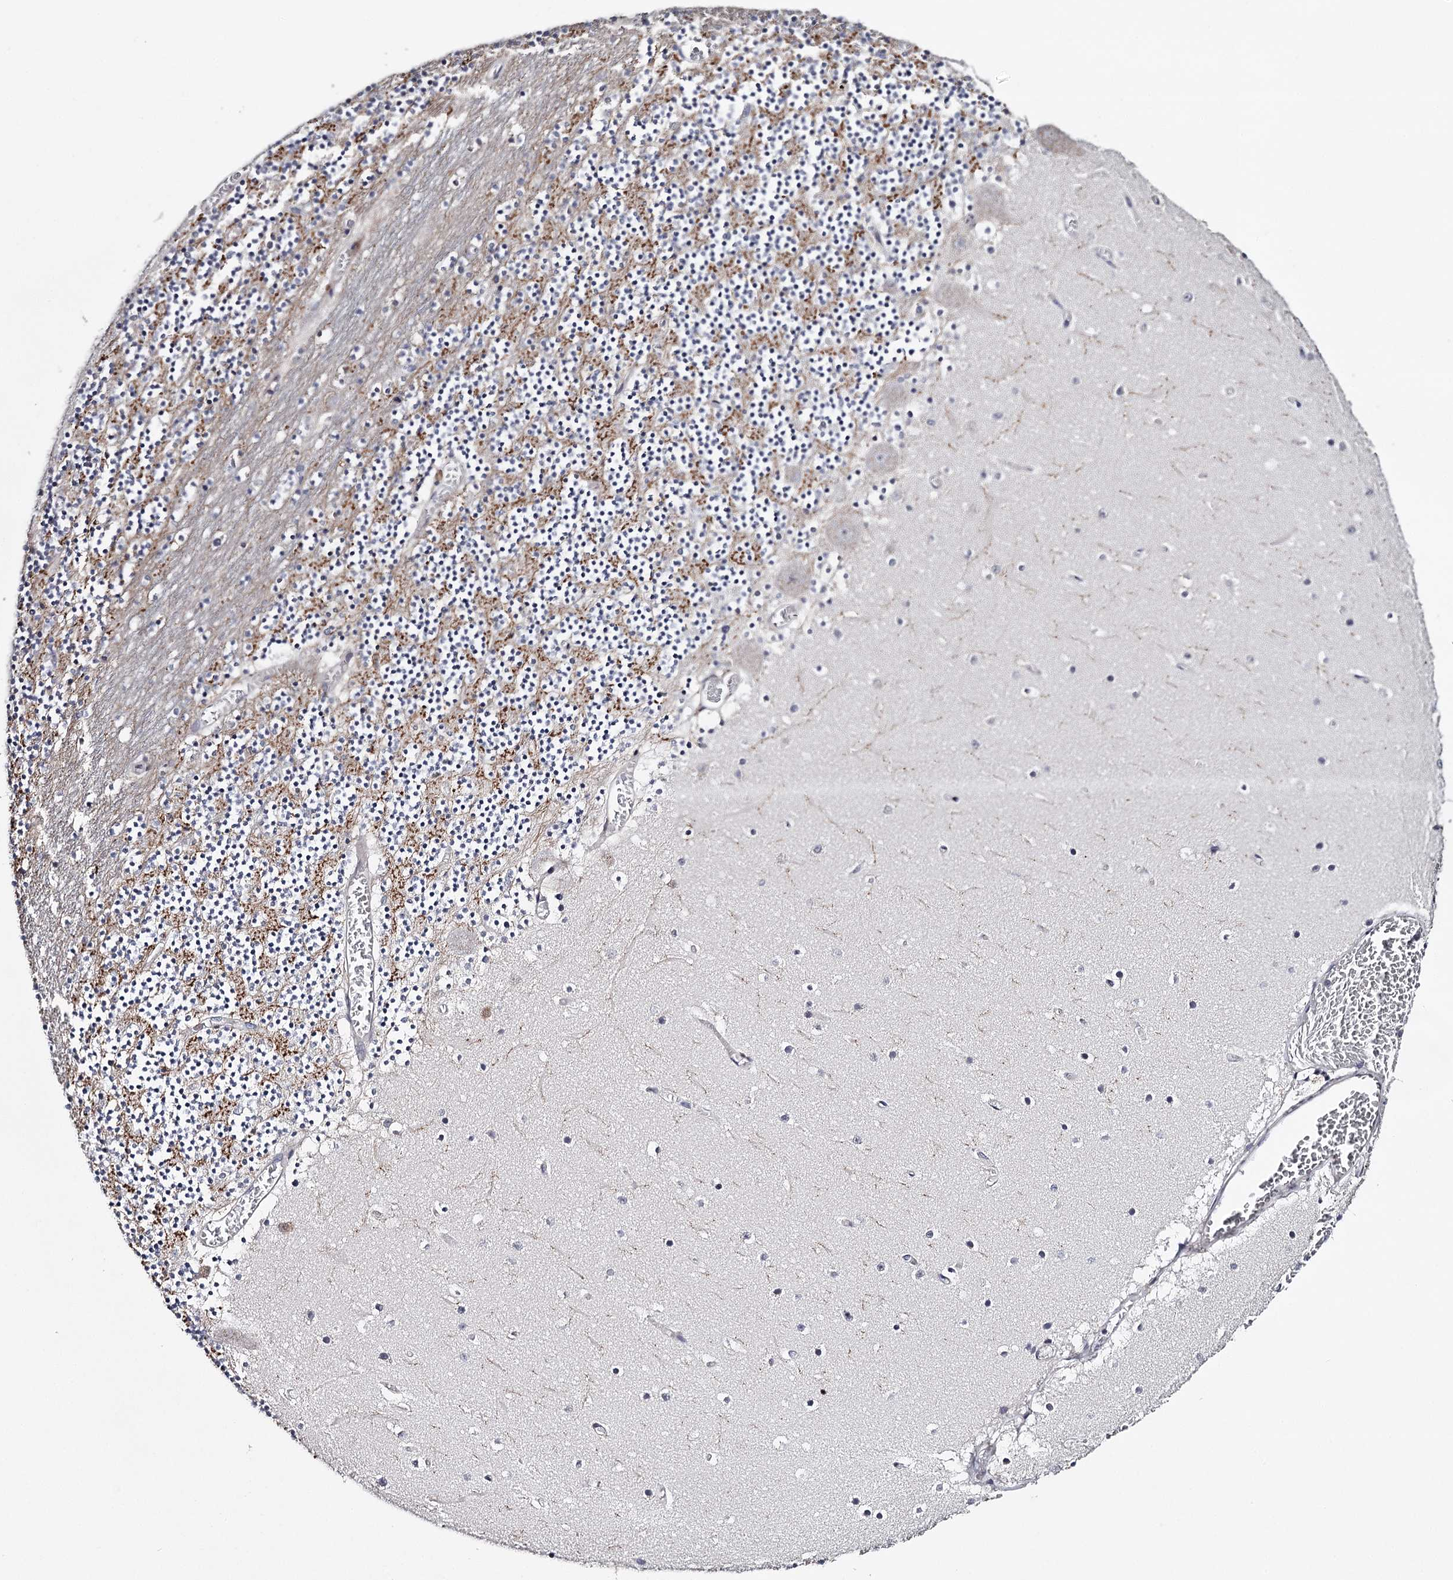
{"staining": {"intensity": "moderate", "quantity": "25%-75%", "location": "cytoplasmic/membranous"}, "tissue": "cerebellum", "cell_type": "Cells in granular layer", "image_type": "normal", "snomed": [{"axis": "morphology", "description": "Normal tissue, NOS"}, {"axis": "topography", "description": "Cerebellum"}], "caption": "DAB (3,3'-diaminobenzidine) immunohistochemical staining of unremarkable human cerebellum exhibits moderate cytoplasmic/membranous protein positivity in approximately 25%-75% of cells in granular layer. The protein of interest is stained brown, and the nuclei are stained in blue (DAB (3,3'-diaminobenzidine) IHC with brightfield microscopy, high magnification).", "gene": "GTSF1", "patient": {"sex": "female", "age": 28}}